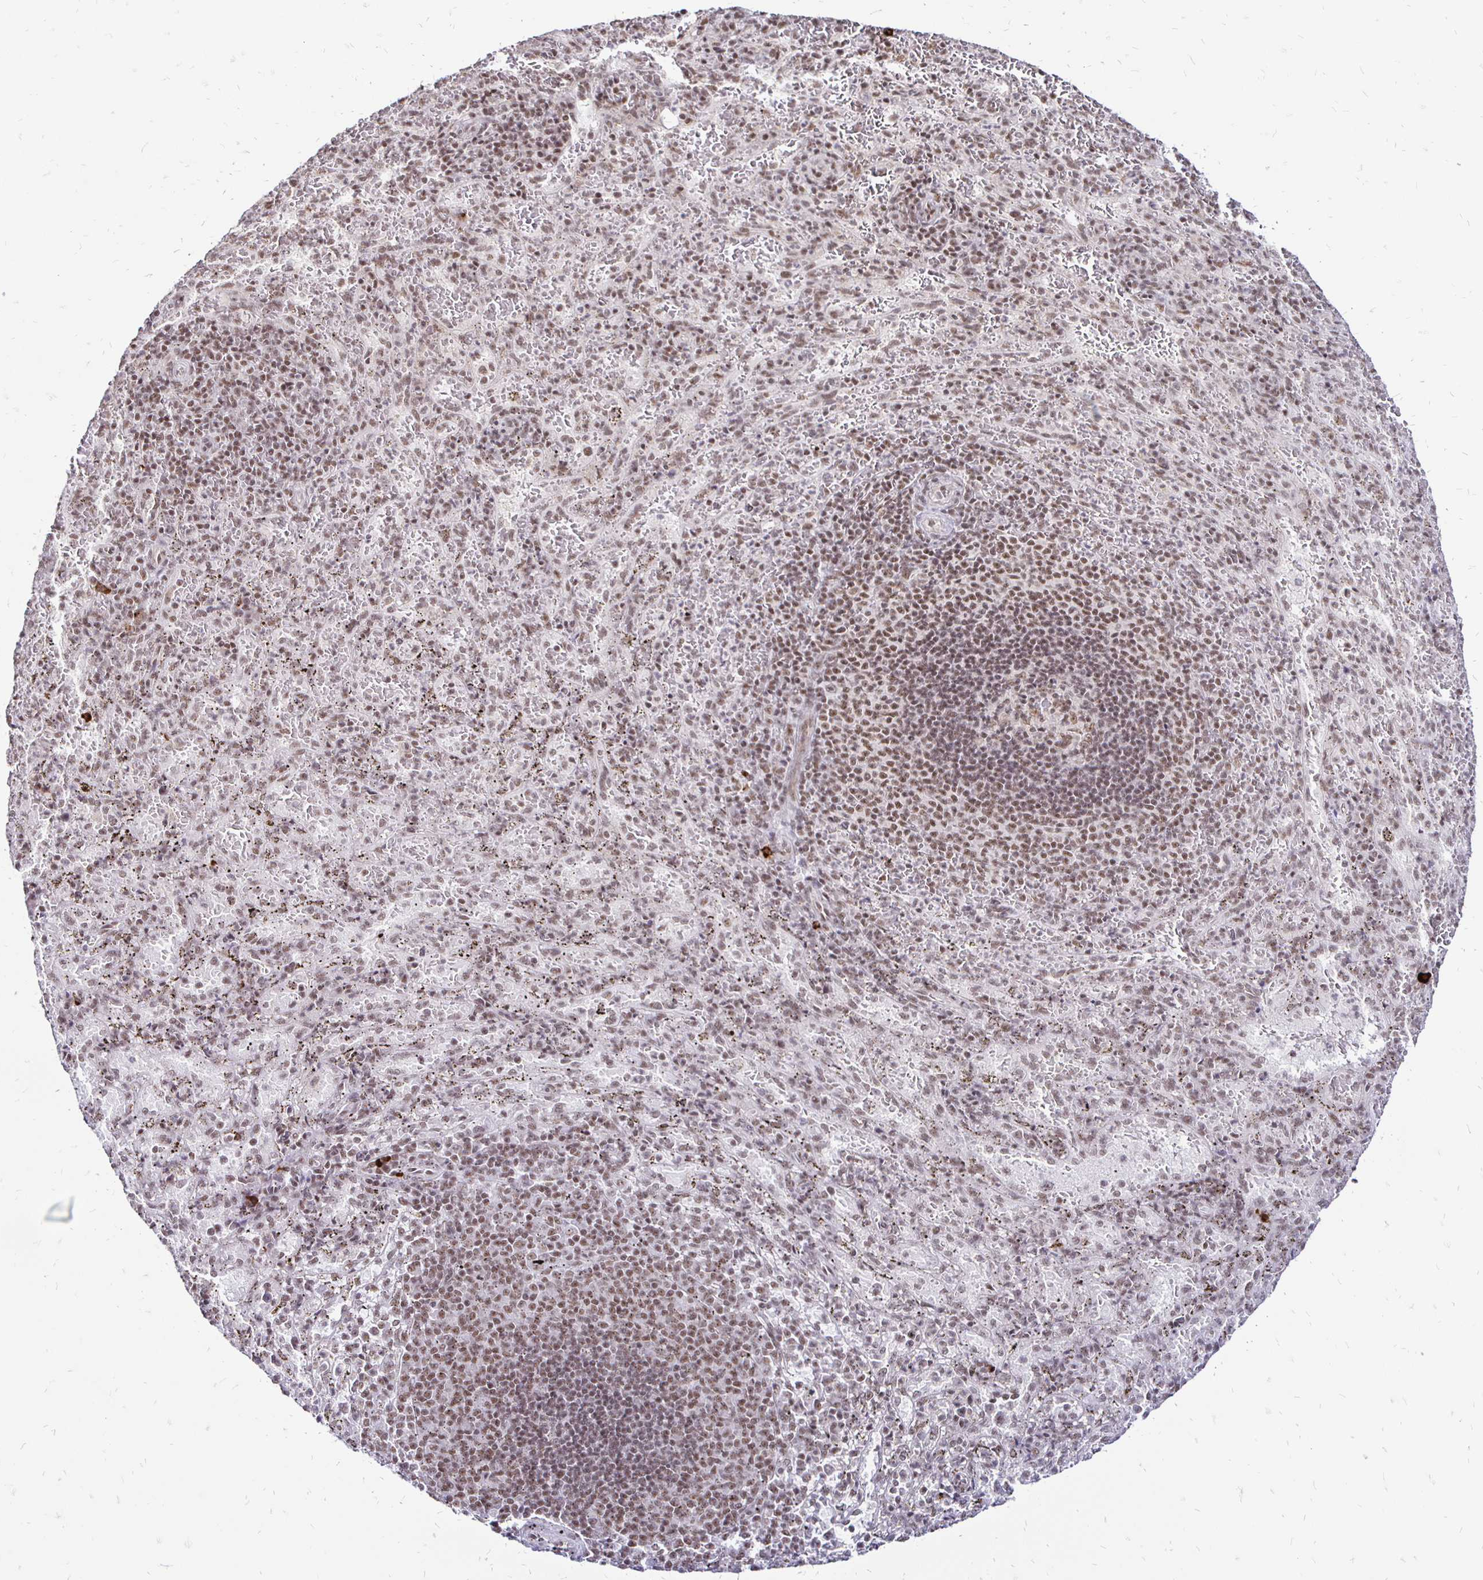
{"staining": {"intensity": "weak", "quantity": ">75%", "location": "nuclear"}, "tissue": "spleen", "cell_type": "Cells in red pulp", "image_type": "normal", "snomed": [{"axis": "morphology", "description": "Normal tissue, NOS"}, {"axis": "topography", "description": "Spleen"}], "caption": "DAB immunohistochemical staining of normal spleen exhibits weak nuclear protein staining in about >75% of cells in red pulp.", "gene": "SIN3A", "patient": {"sex": "male", "age": 57}}